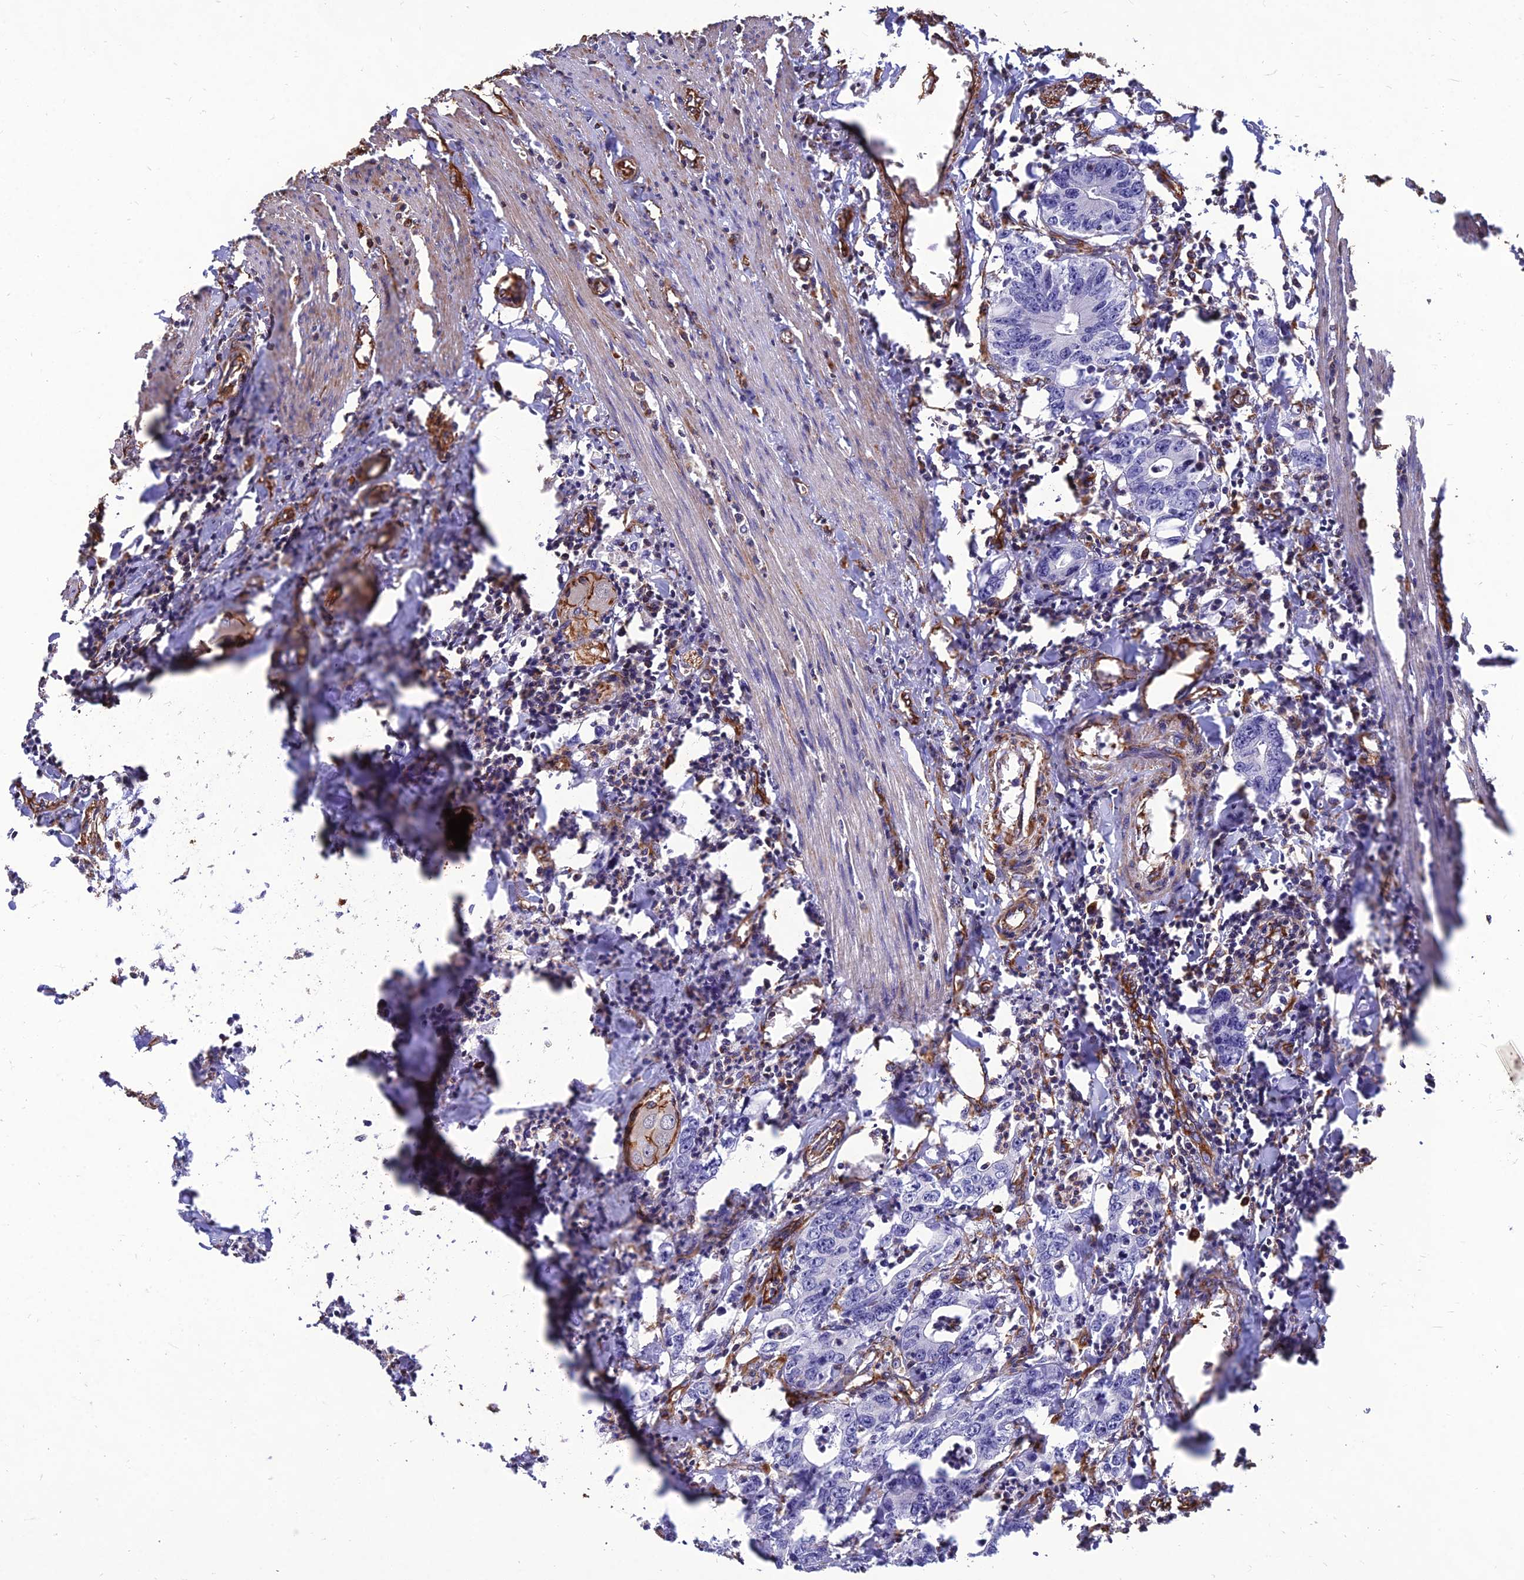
{"staining": {"intensity": "negative", "quantity": "none", "location": "none"}, "tissue": "colorectal cancer", "cell_type": "Tumor cells", "image_type": "cancer", "snomed": [{"axis": "morphology", "description": "Adenocarcinoma, NOS"}, {"axis": "topography", "description": "Colon"}], "caption": "IHC histopathology image of colorectal adenocarcinoma stained for a protein (brown), which demonstrates no positivity in tumor cells. (DAB (3,3'-diaminobenzidine) immunohistochemistry (IHC) visualized using brightfield microscopy, high magnification).", "gene": "PSMD11", "patient": {"sex": "female", "age": 75}}